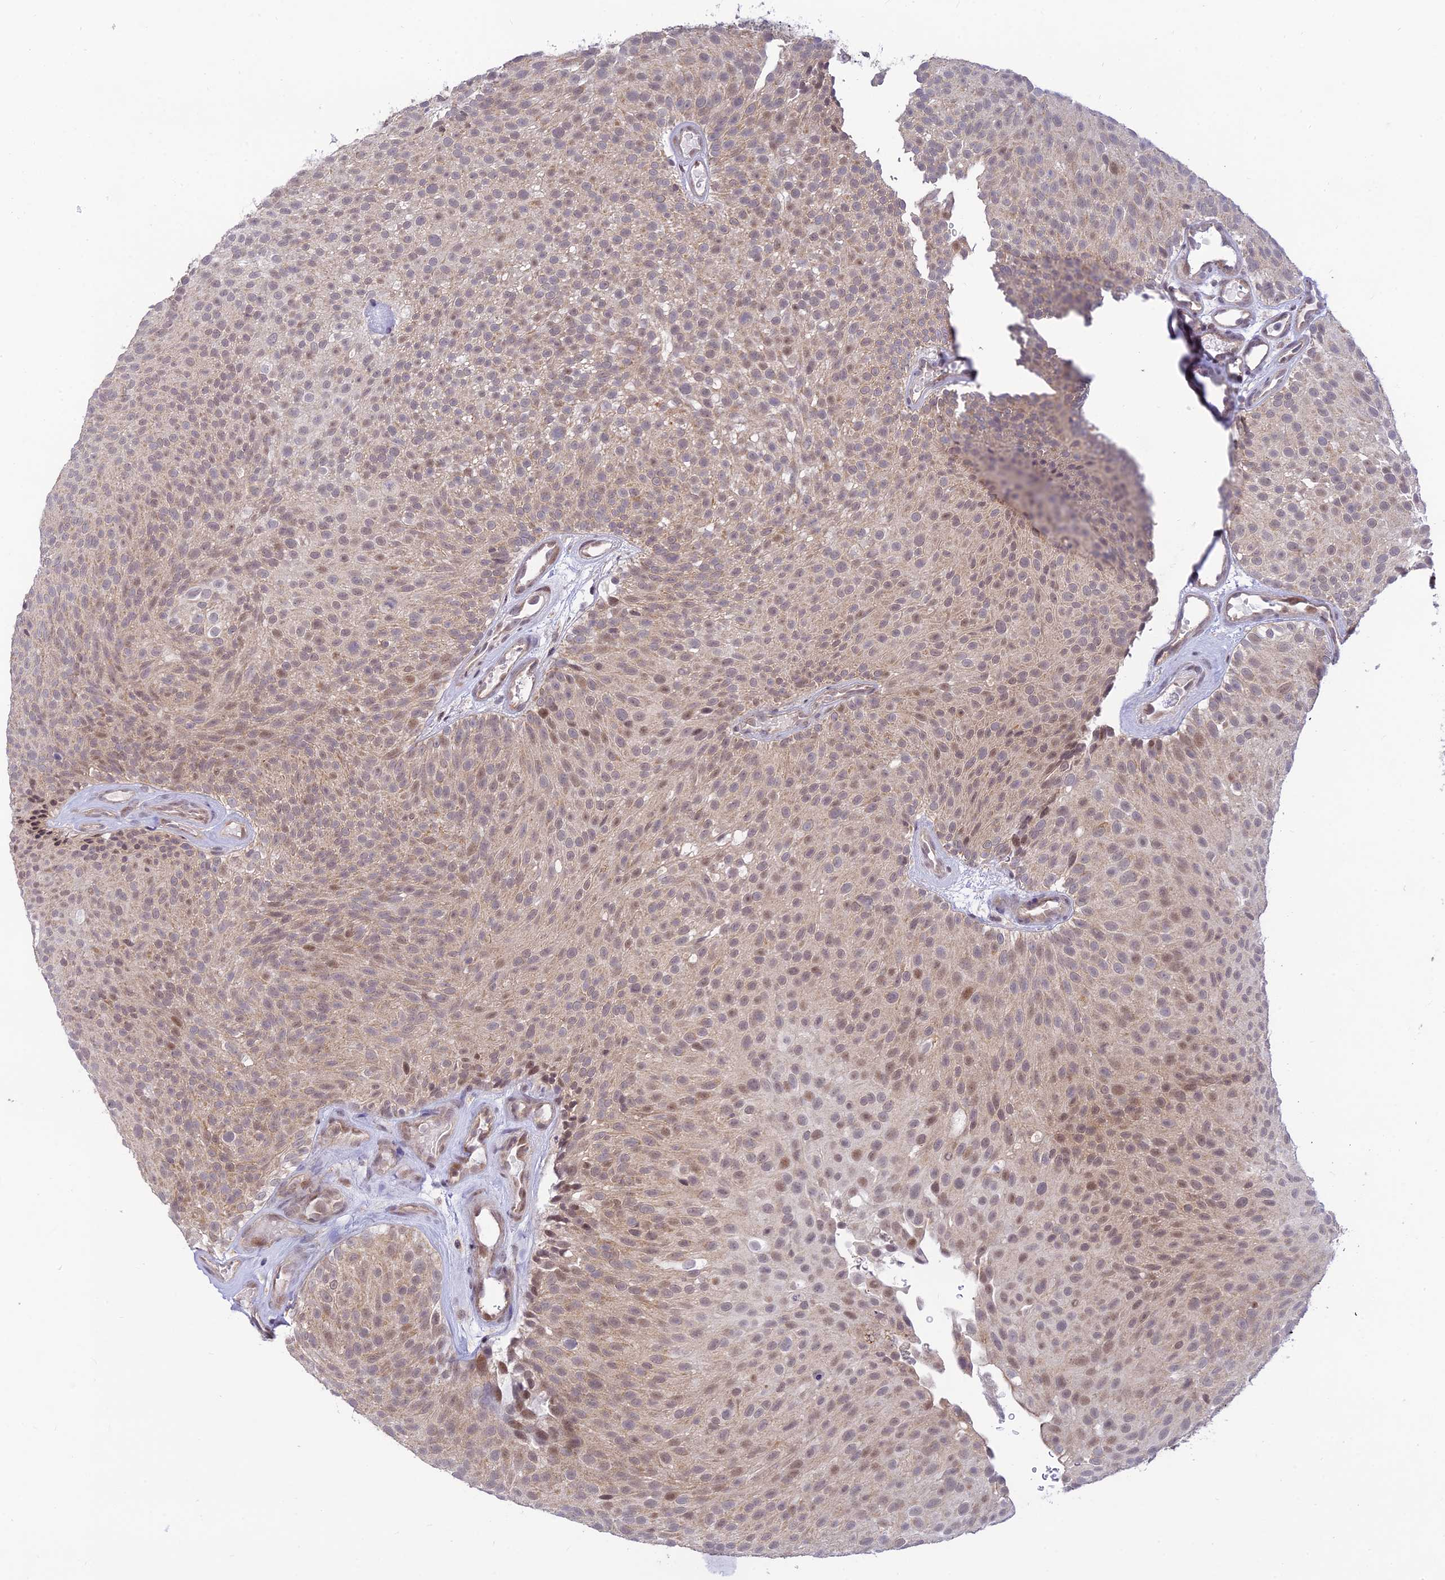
{"staining": {"intensity": "weak", "quantity": ">75%", "location": "cytoplasmic/membranous,nuclear"}, "tissue": "urothelial cancer", "cell_type": "Tumor cells", "image_type": "cancer", "snomed": [{"axis": "morphology", "description": "Urothelial carcinoma, Low grade"}, {"axis": "topography", "description": "Urinary bladder"}], "caption": "Human urothelial carcinoma (low-grade) stained with a protein marker reveals weak staining in tumor cells.", "gene": "MICOS13", "patient": {"sex": "male", "age": 78}}